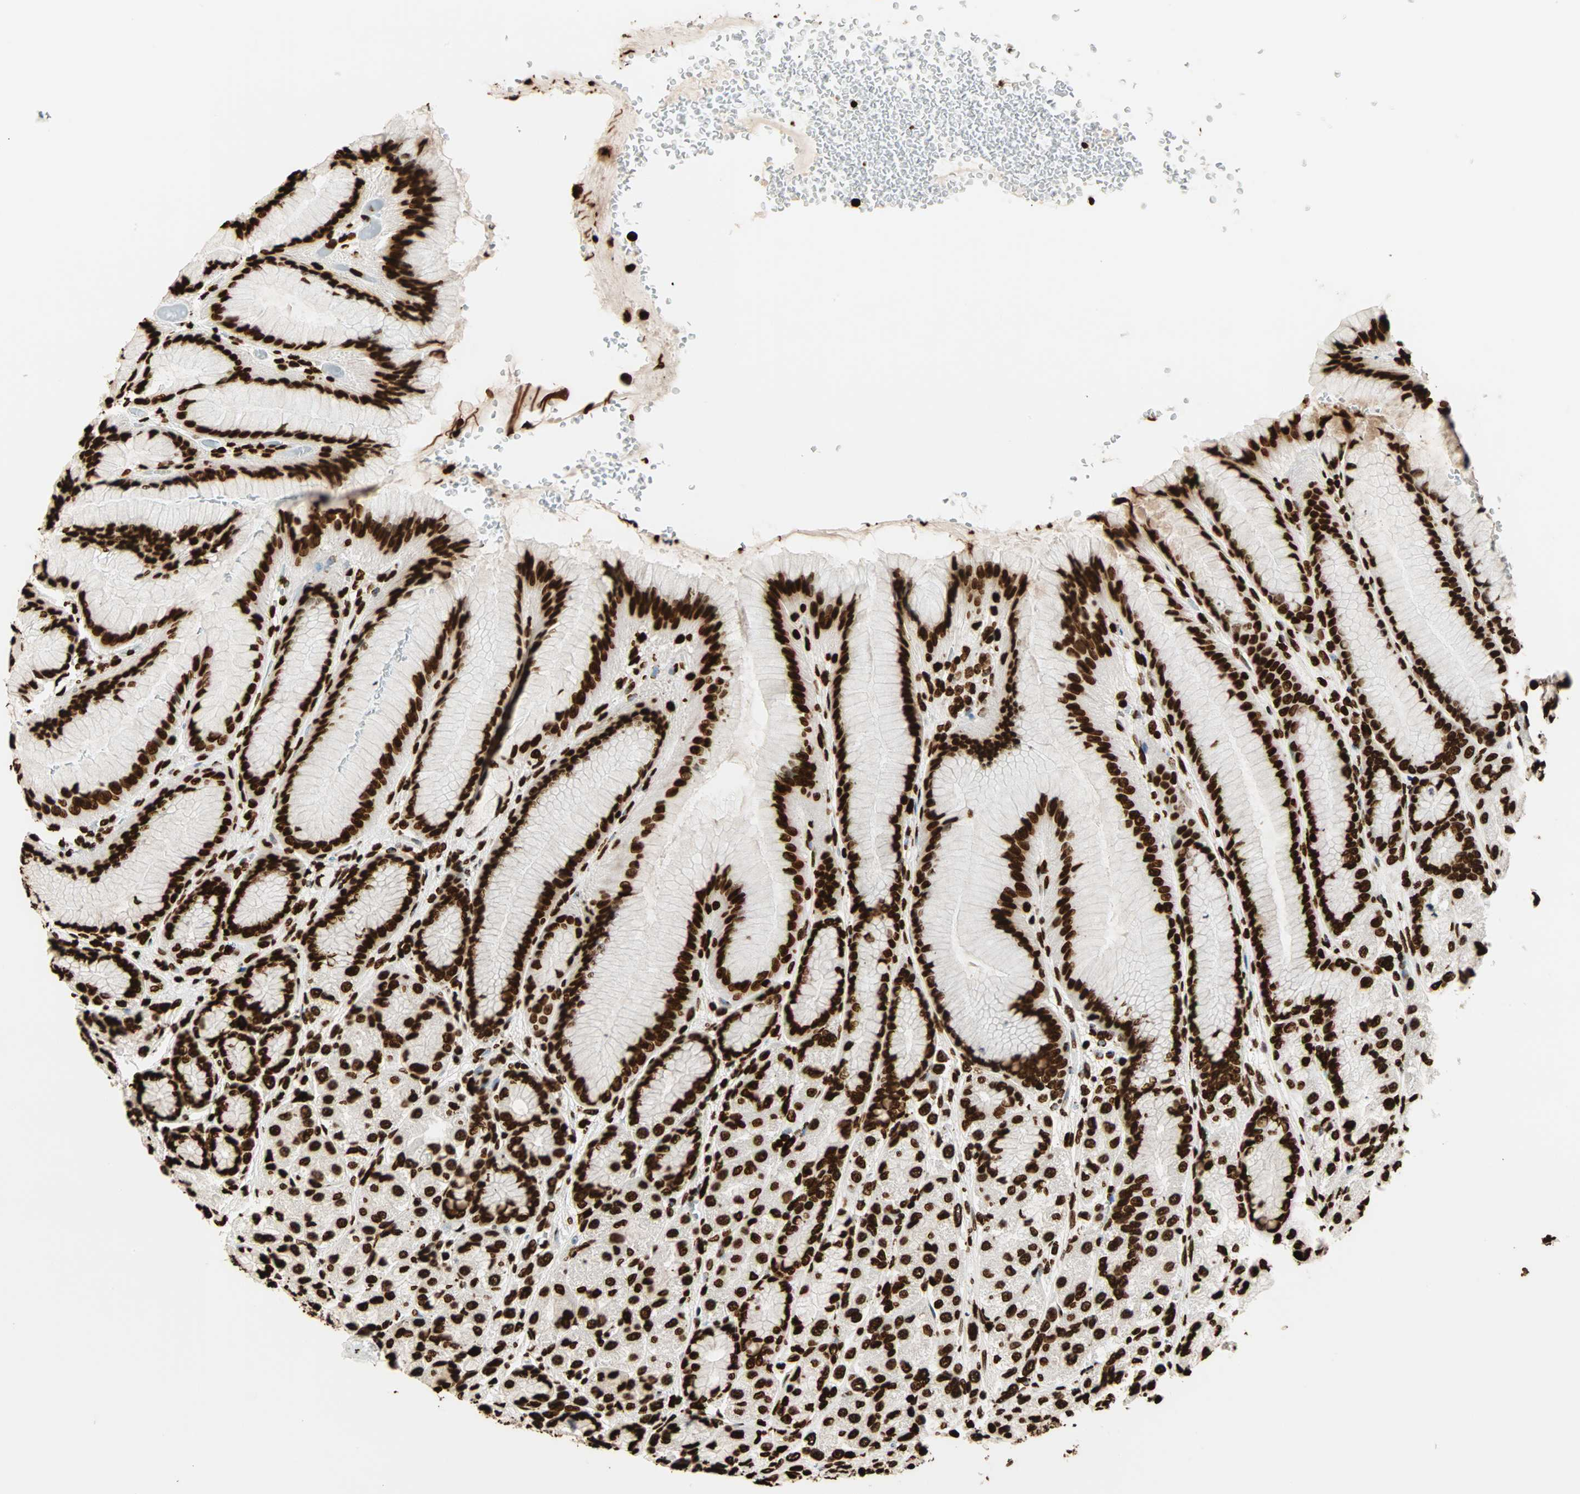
{"staining": {"intensity": "strong", "quantity": ">75%", "location": "nuclear"}, "tissue": "stomach", "cell_type": "Glandular cells", "image_type": "normal", "snomed": [{"axis": "morphology", "description": "Normal tissue, NOS"}, {"axis": "morphology", "description": "Adenocarcinoma, NOS"}, {"axis": "topography", "description": "Stomach"}, {"axis": "topography", "description": "Stomach, lower"}], "caption": "Immunohistochemistry (IHC) of benign stomach demonstrates high levels of strong nuclear positivity in about >75% of glandular cells.", "gene": "GLI2", "patient": {"sex": "female", "age": 65}}